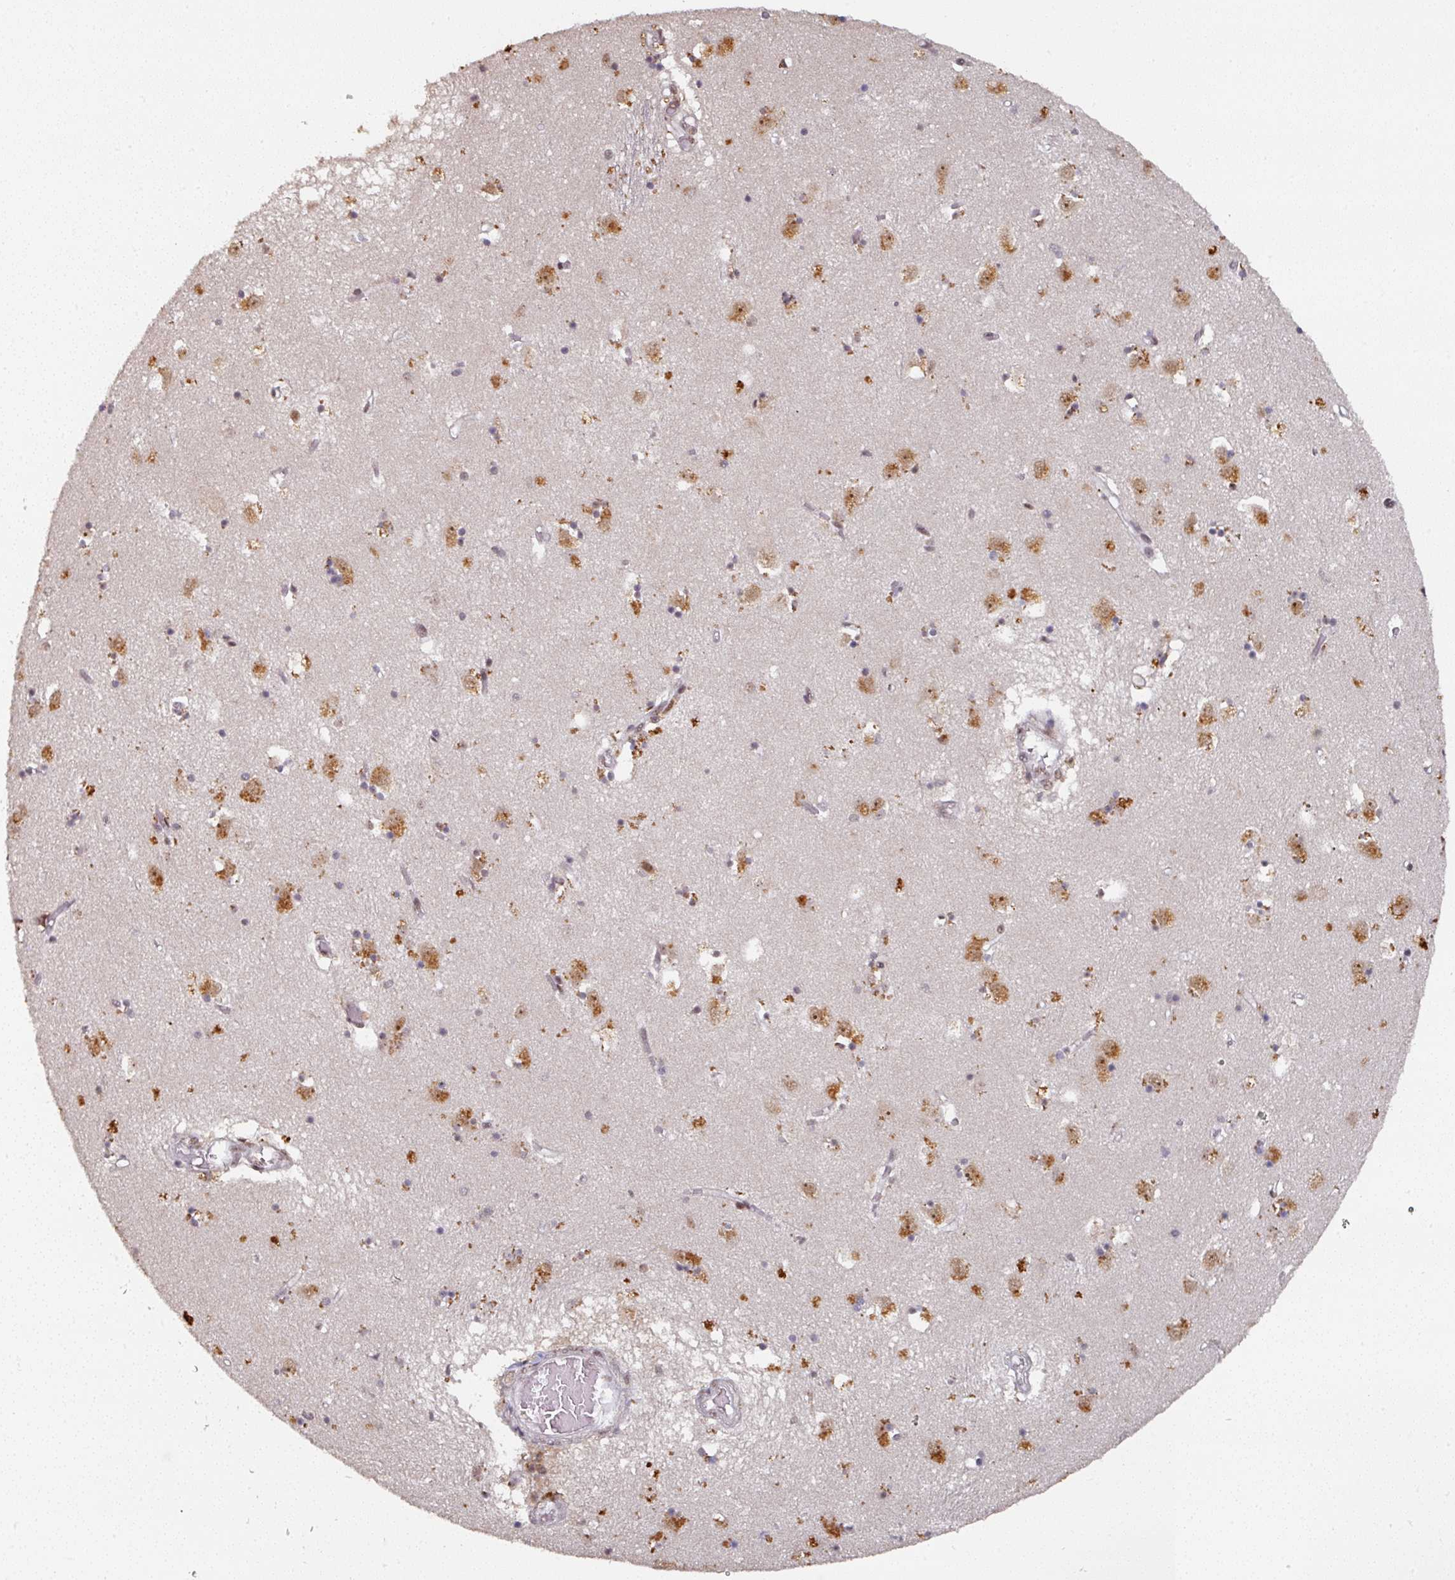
{"staining": {"intensity": "strong", "quantity": "25%-75%", "location": "cytoplasmic/membranous,nuclear"}, "tissue": "caudate", "cell_type": "Glial cells", "image_type": "normal", "snomed": [{"axis": "morphology", "description": "Normal tissue, NOS"}, {"axis": "topography", "description": "Lateral ventricle wall"}], "caption": "Immunohistochemistry photomicrograph of normal caudate stained for a protein (brown), which shows high levels of strong cytoplasmic/membranous,nuclear staining in about 25%-75% of glial cells.", "gene": "ENSG00000289690", "patient": {"sex": "male", "age": 70}}